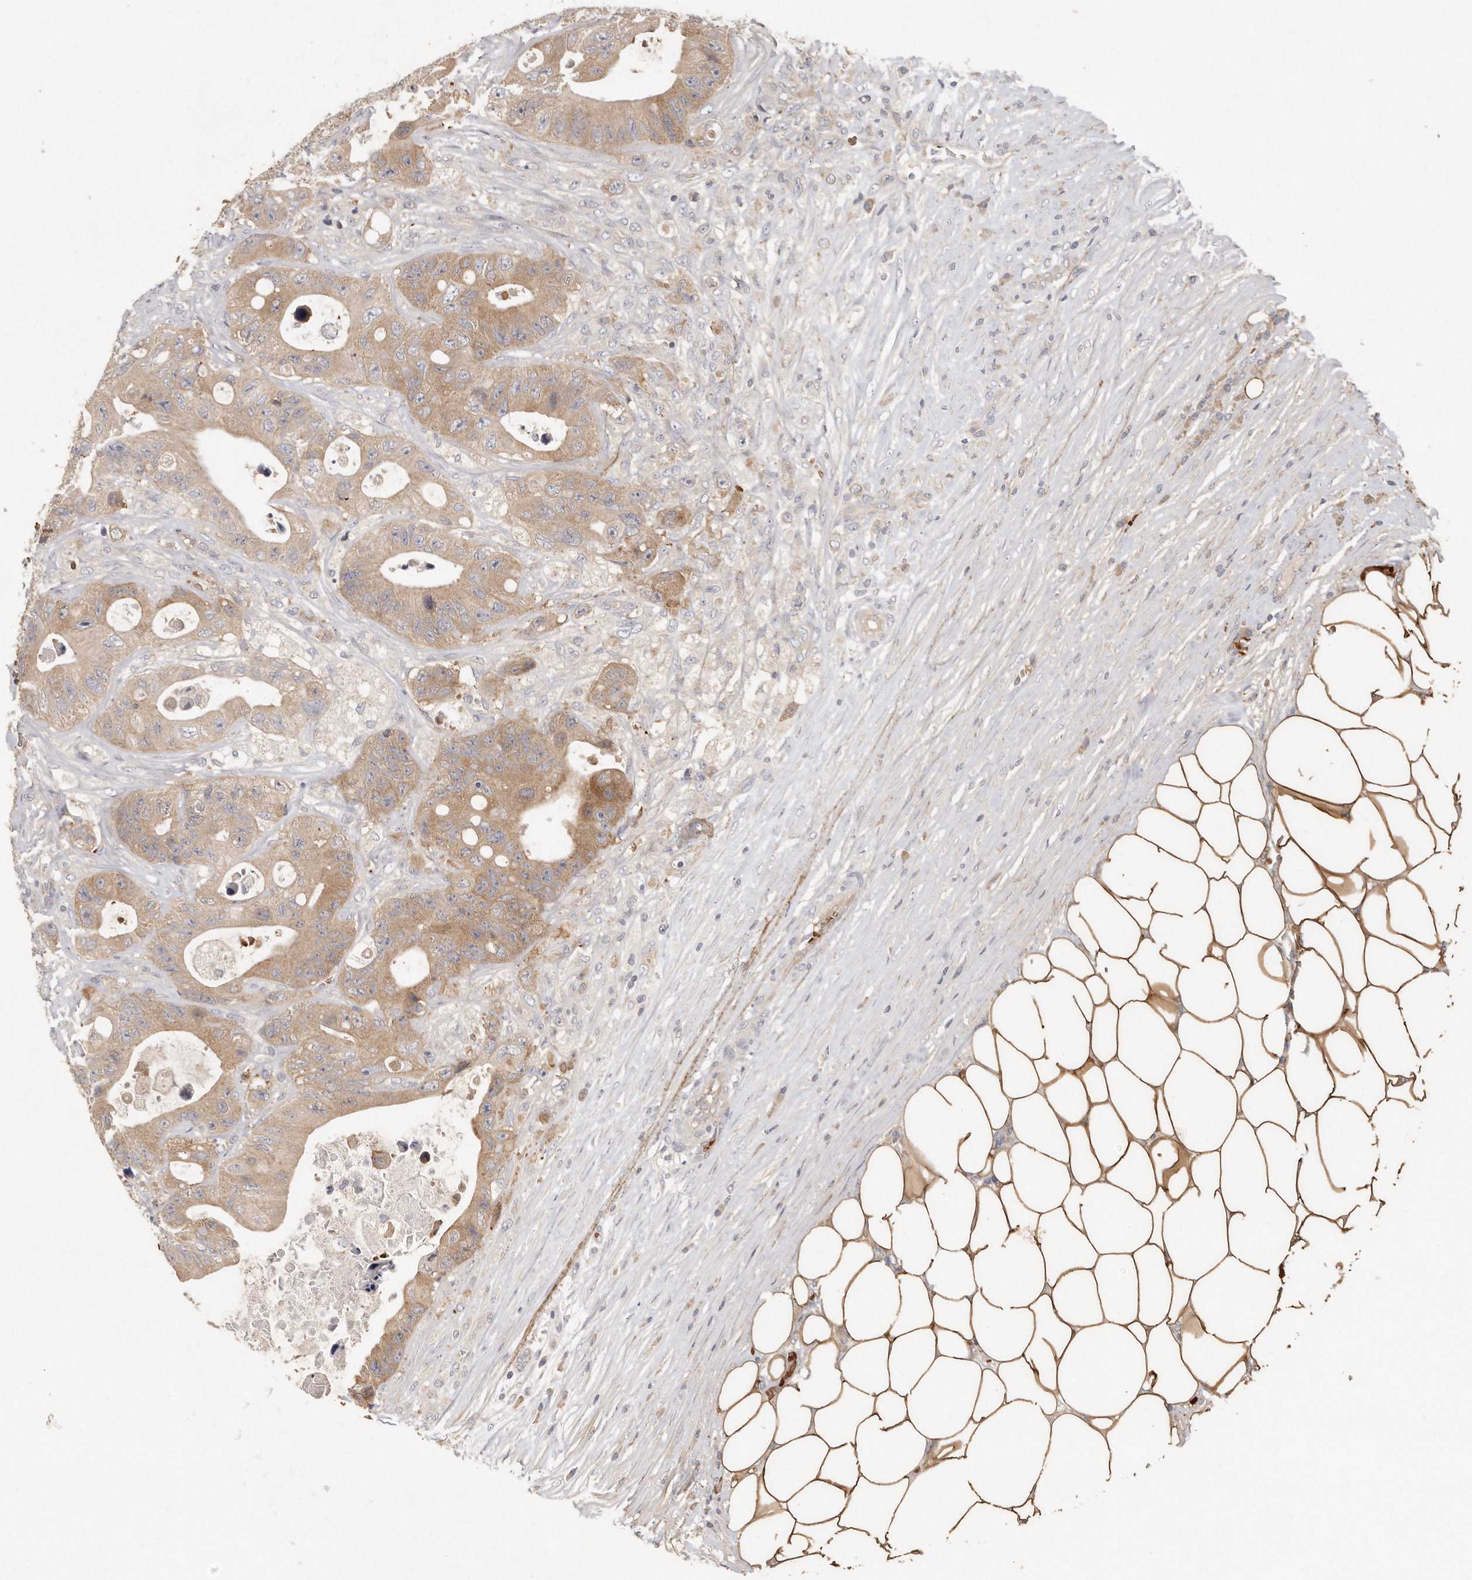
{"staining": {"intensity": "moderate", "quantity": ">75%", "location": "cytoplasmic/membranous"}, "tissue": "colorectal cancer", "cell_type": "Tumor cells", "image_type": "cancer", "snomed": [{"axis": "morphology", "description": "Adenocarcinoma, NOS"}, {"axis": "topography", "description": "Colon"}], "caption": "Immunohistochemical staining of human colorectal cancer shows medium levels of moderate cytoplasmic/membranous expression in approximately >75% of tumor cells.", "gene": "CFAP298", "patient": {"sex": "female", "age": 46}}